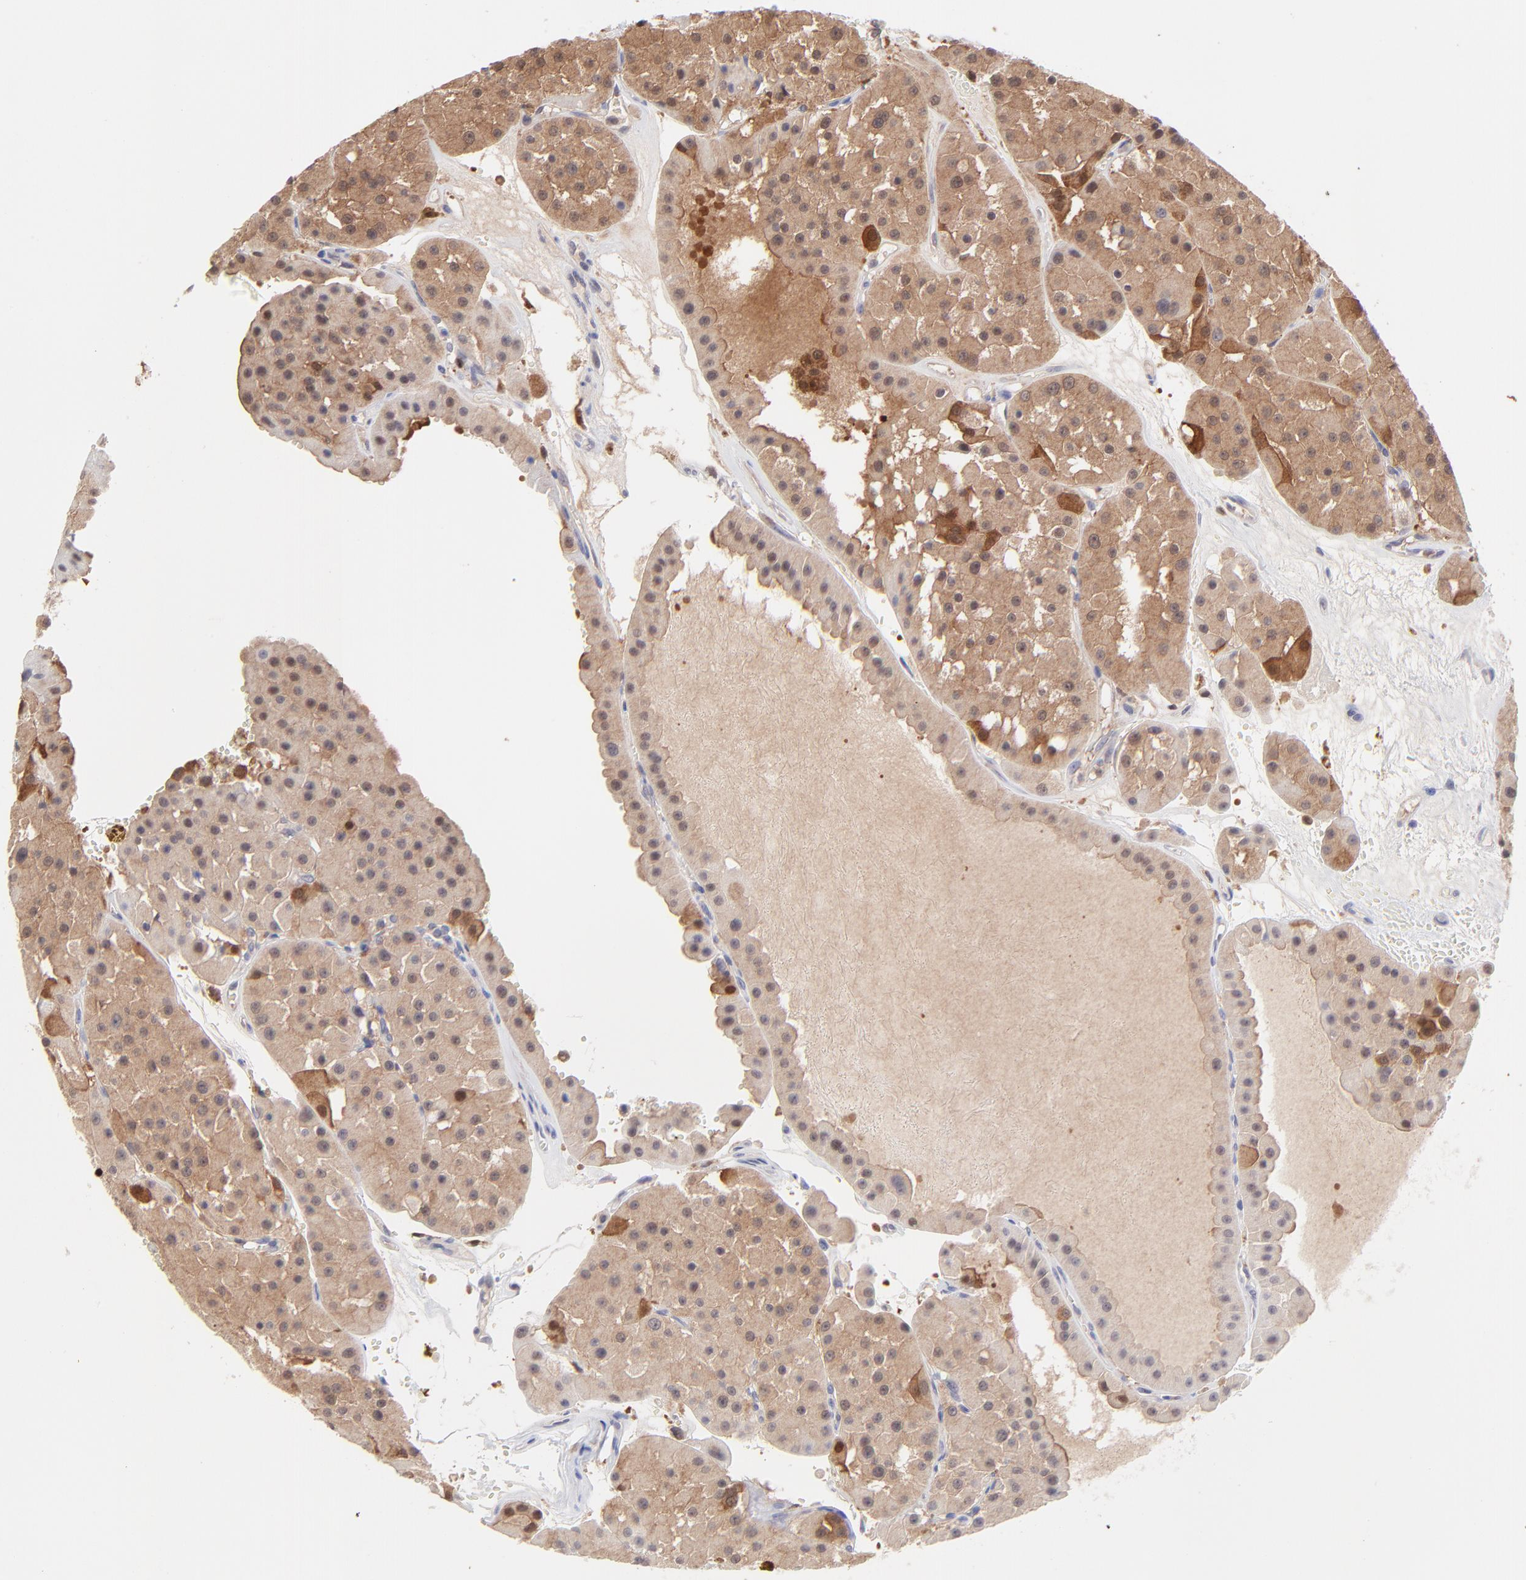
{"staining": {"intensity": "weak", "quantity": ">75%", "location": "cytoplasmic/membranous"}, "tissue": "renal cancer", "cell_type": "Tumor cells", "image_type": "cancer", "snomed": [{"axis": "morphology", "description": "Adenocarcinoma, uncertain malignant potential"}, {"axis": "topography", "description": "Kidney"}], "caption": "Renal cancer (adenocarcinoma,  uncertain malignant potential) stained with immunohistochemistry shows weak cytoplasmic/membranous positivity in approximately >75% of tumor cells.", "gene": "HYAL1", "patient": {"sex": "male", "age": 63}}